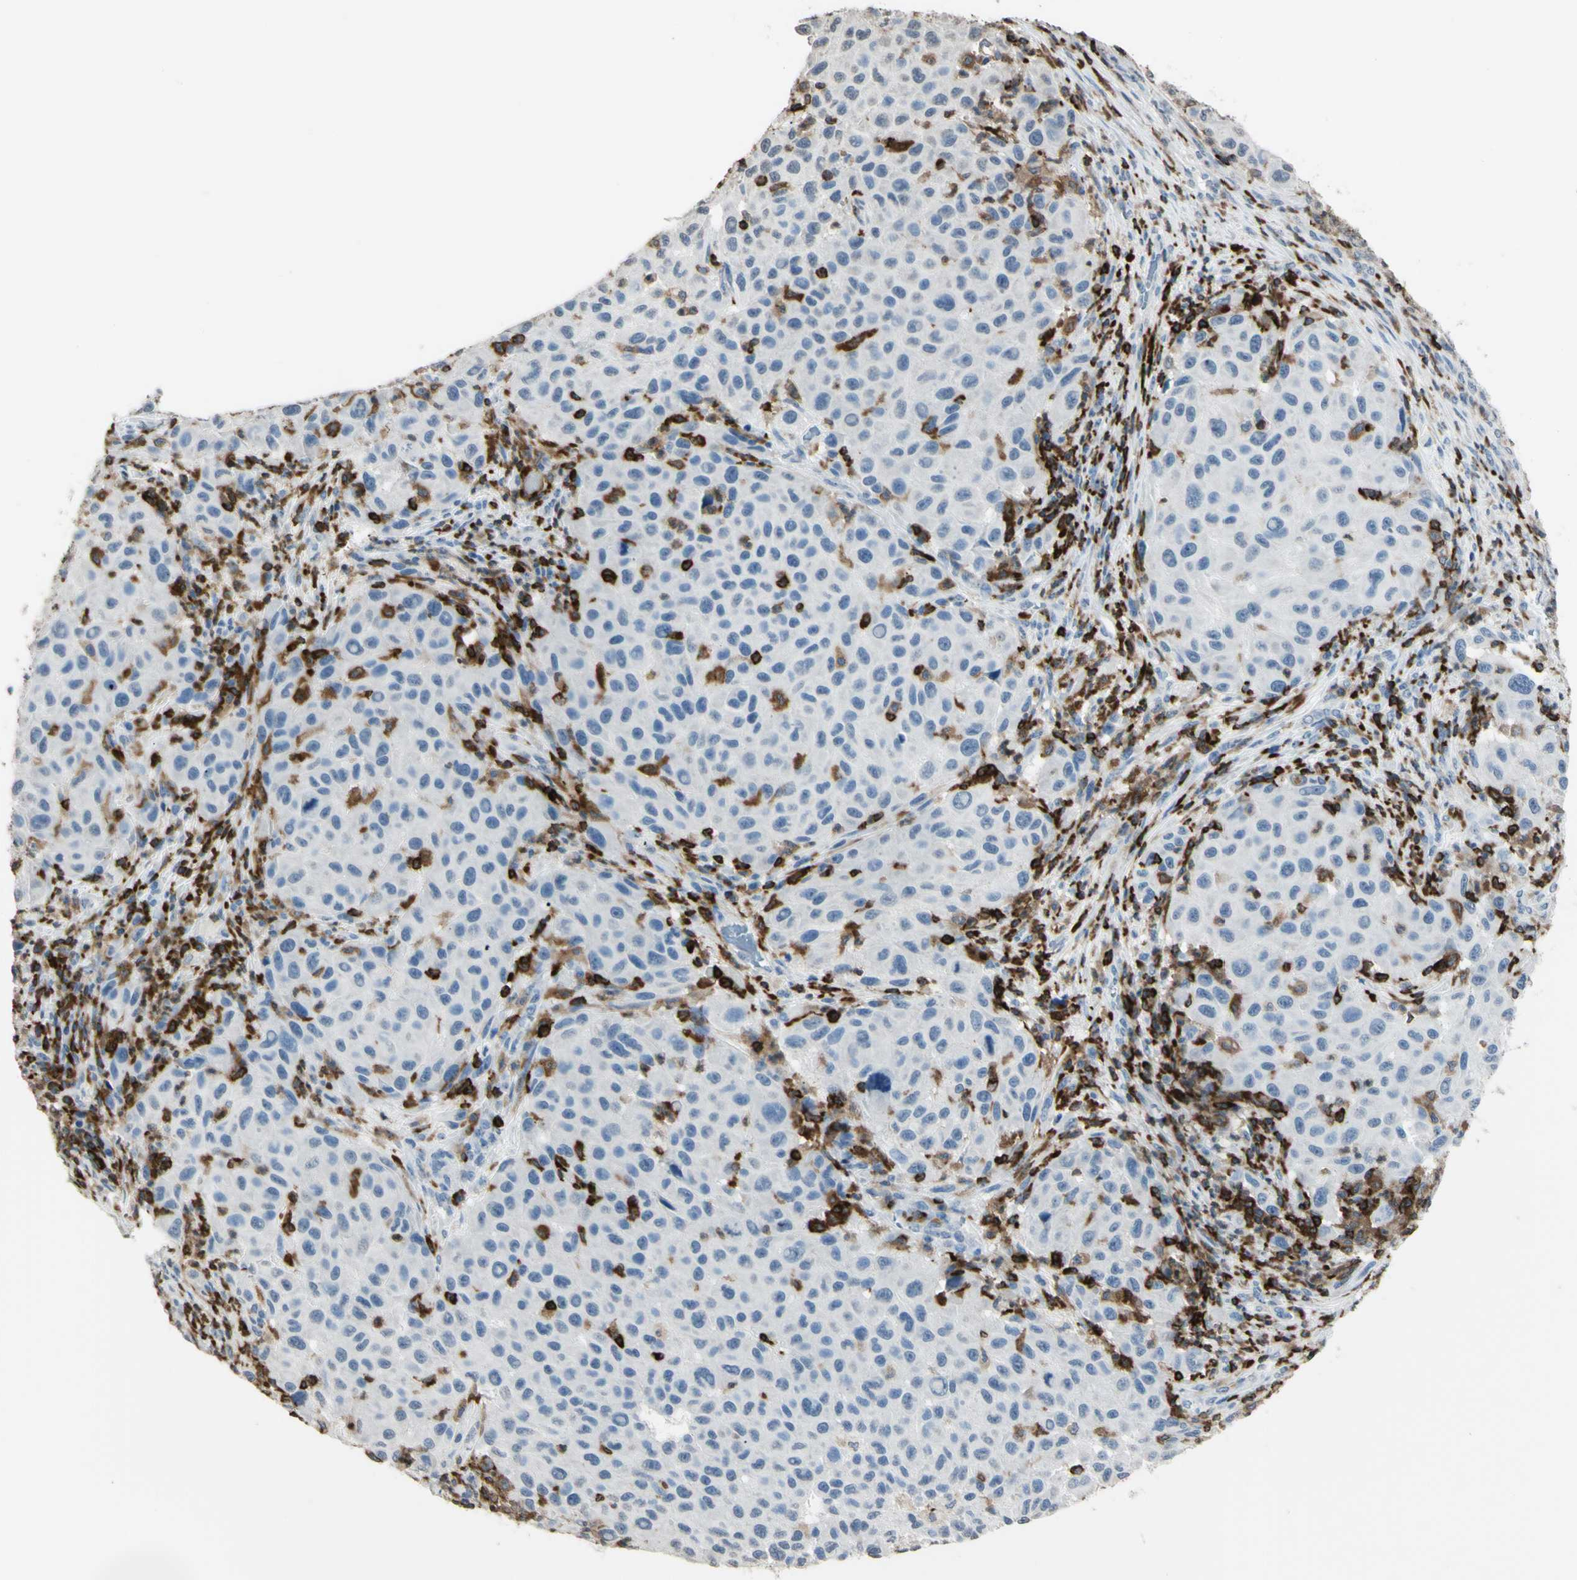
{"staining": {"intensity": "negative", "quantity": "none", "location": "none"}, "tissue": "melanoma", "cell_type": "Tumor cells", "image_type": "cancer", "snomed": [{"axis": "morphology", "description": "Malignant melanoma, Metastatic site"}, {"axis": "topography", "description": "Lymph node"}], "caption": "An IHC histopathology image of melanoma is shown. There is no staining in tumor cells of melanoma.", "gene": "PSTPIP1", "patient": {"sex": "male", "age": 61}}